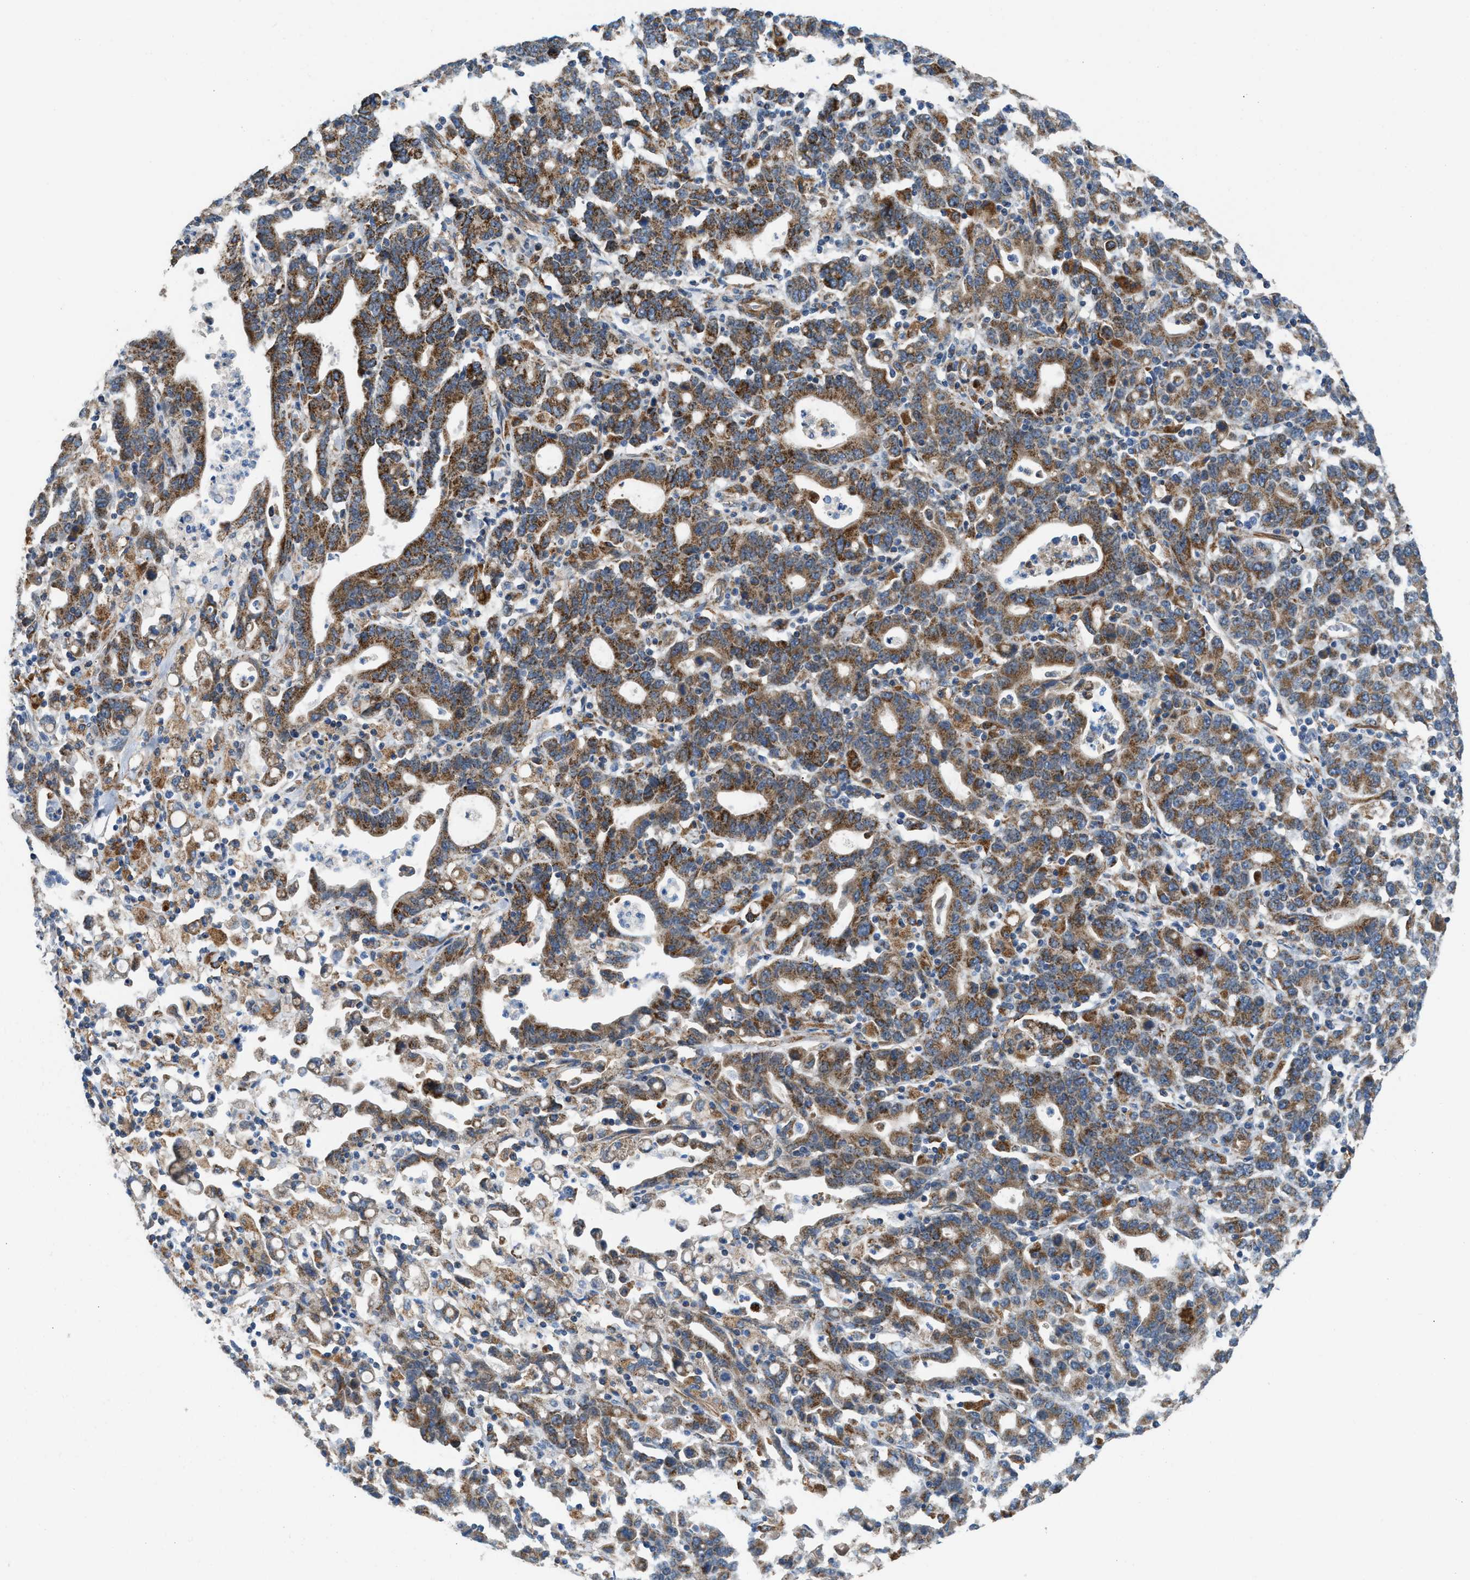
{"staining": {"intensity": "moderate", "quantity": ">75%", "location": "cytoplasmic/membranous"}, "tissue": "stomach cancer", "cell_type": "Tumor cells", "image_type": "cancer", "snomed": [{"axis": "morphology", "description": "Adenocarcinoma, NOS"}, {"axis": "topography", "description": "Stomach, upper"}], "caption": "IHC histopathology image of neoplastic tissue: stomach adenocarcinoma stained using immunohistochemistry reveals medium levels of moderate protein expression localized specifically in the cytoplasmic/membranous of tumor cells, appearing as a cytoplasmic/membranous brown color.", "gene": "SLC10A3", "patient": {"sex": "male", "age": 69}}